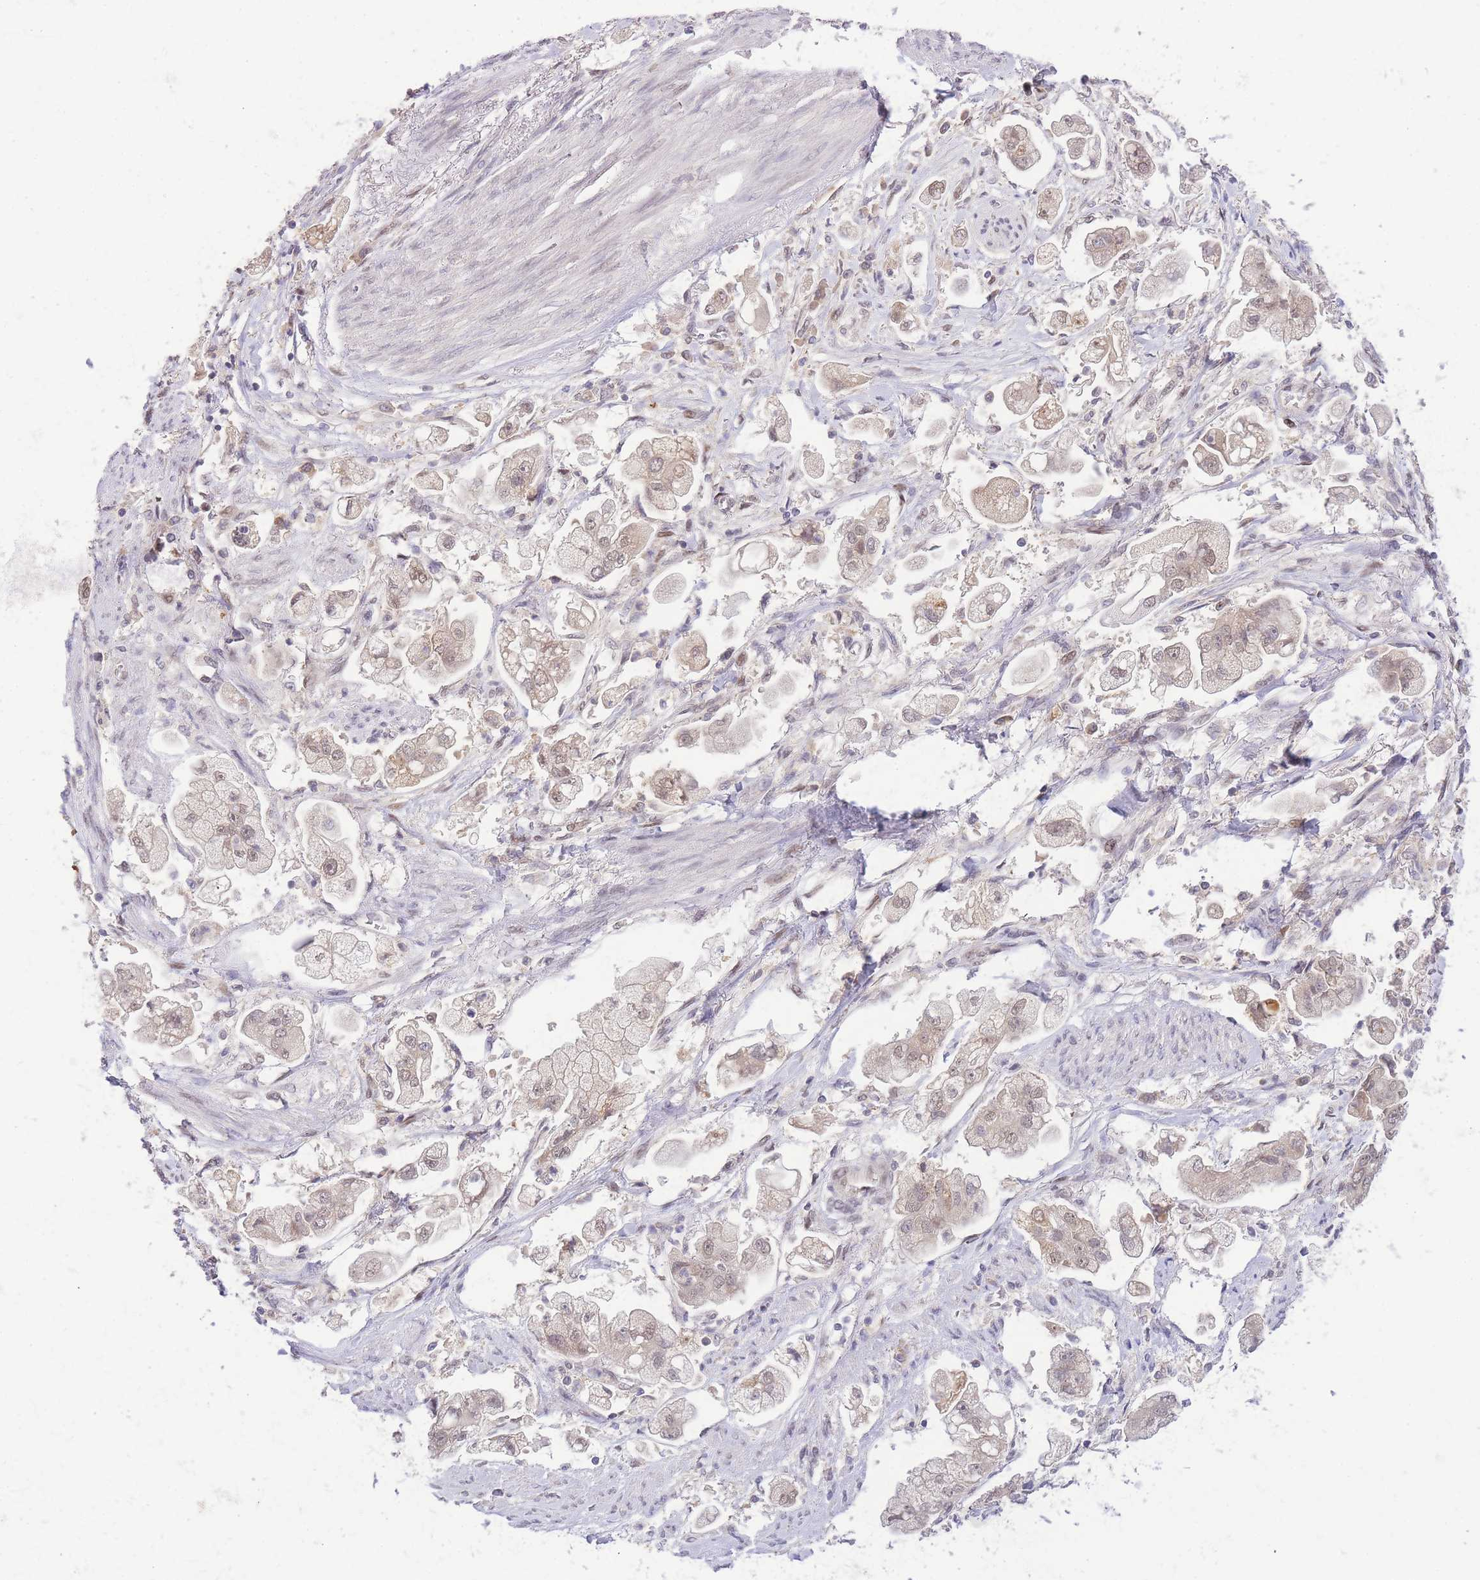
{"staining": {"intensity": "weak", "quantity": "<25%", "location": "nuclear"}, "tissue": "stomach cancer", "cell_type": "Tumor cells", "image_type": "cancer", "snomed": [{"axis": "morphology", "description": "Adenocarcinoma, NOS"}, {"axis": "topography", "description": "Stomach"}], "caption": "Human stomach cancer stained for a protein using IHC demonstrates no staining in tumor cells.", "gene": "PUS10", "patient": {"sex": "male", "age": 62}}